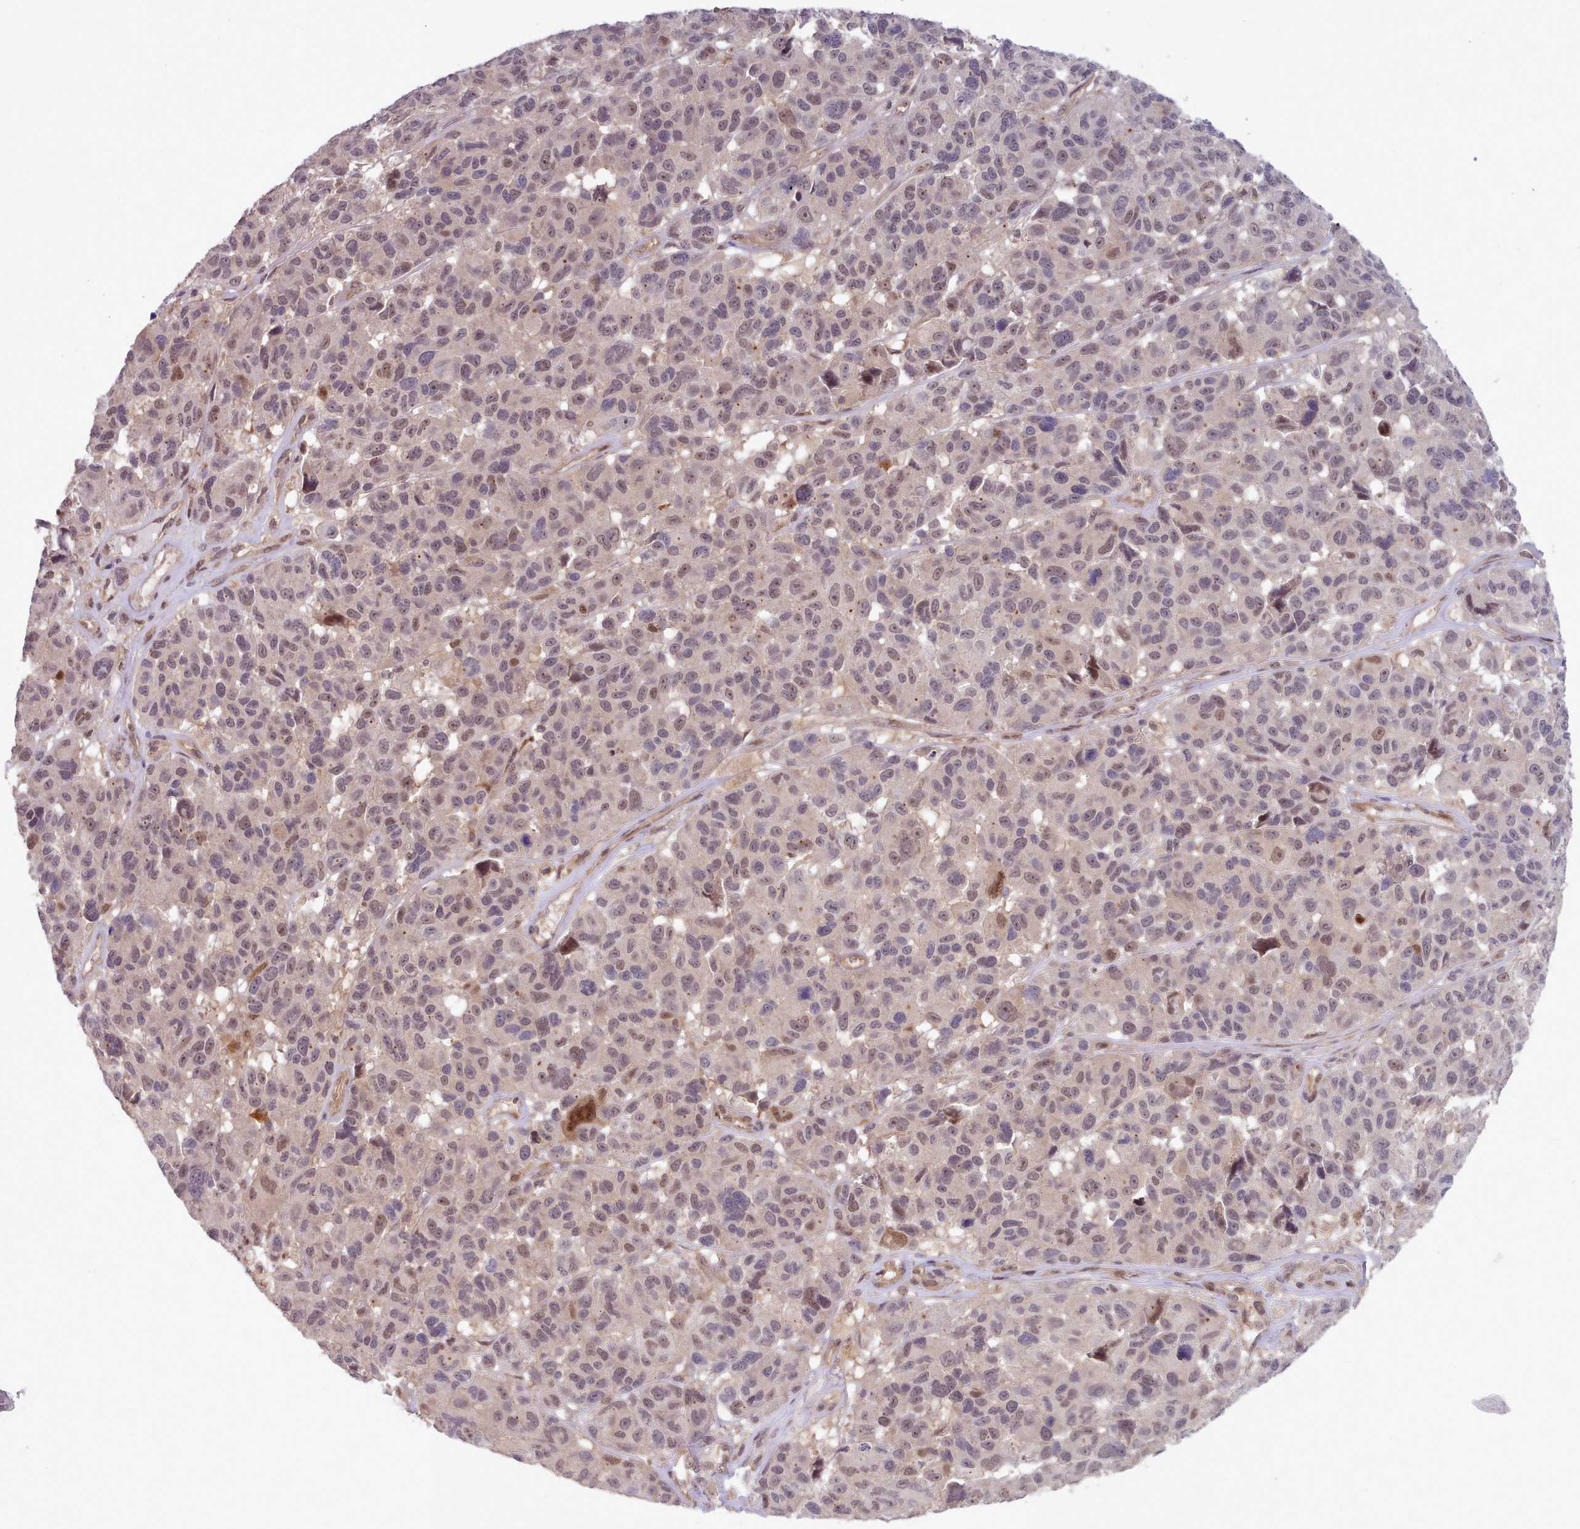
{"staining": {"intensity": "weak", "quantity": "25%-75%", "location": "nuclear"}, "tissue": "melanoma", "cell_type": "Tumor cells", "image_type": "cancer", "snomed": [{"axis": "morphology", "description": "Malignant melanoma, NOS"}, {"axis": "topography", "description": "Skin"}], "caption": "Human malignant melanoma stained with a brown dye reveals weak nuclear positive staining in approximately 25%-75% of tumor cells.", "gene": "CES3", "patient": {"sex": "female", "age": 66}}